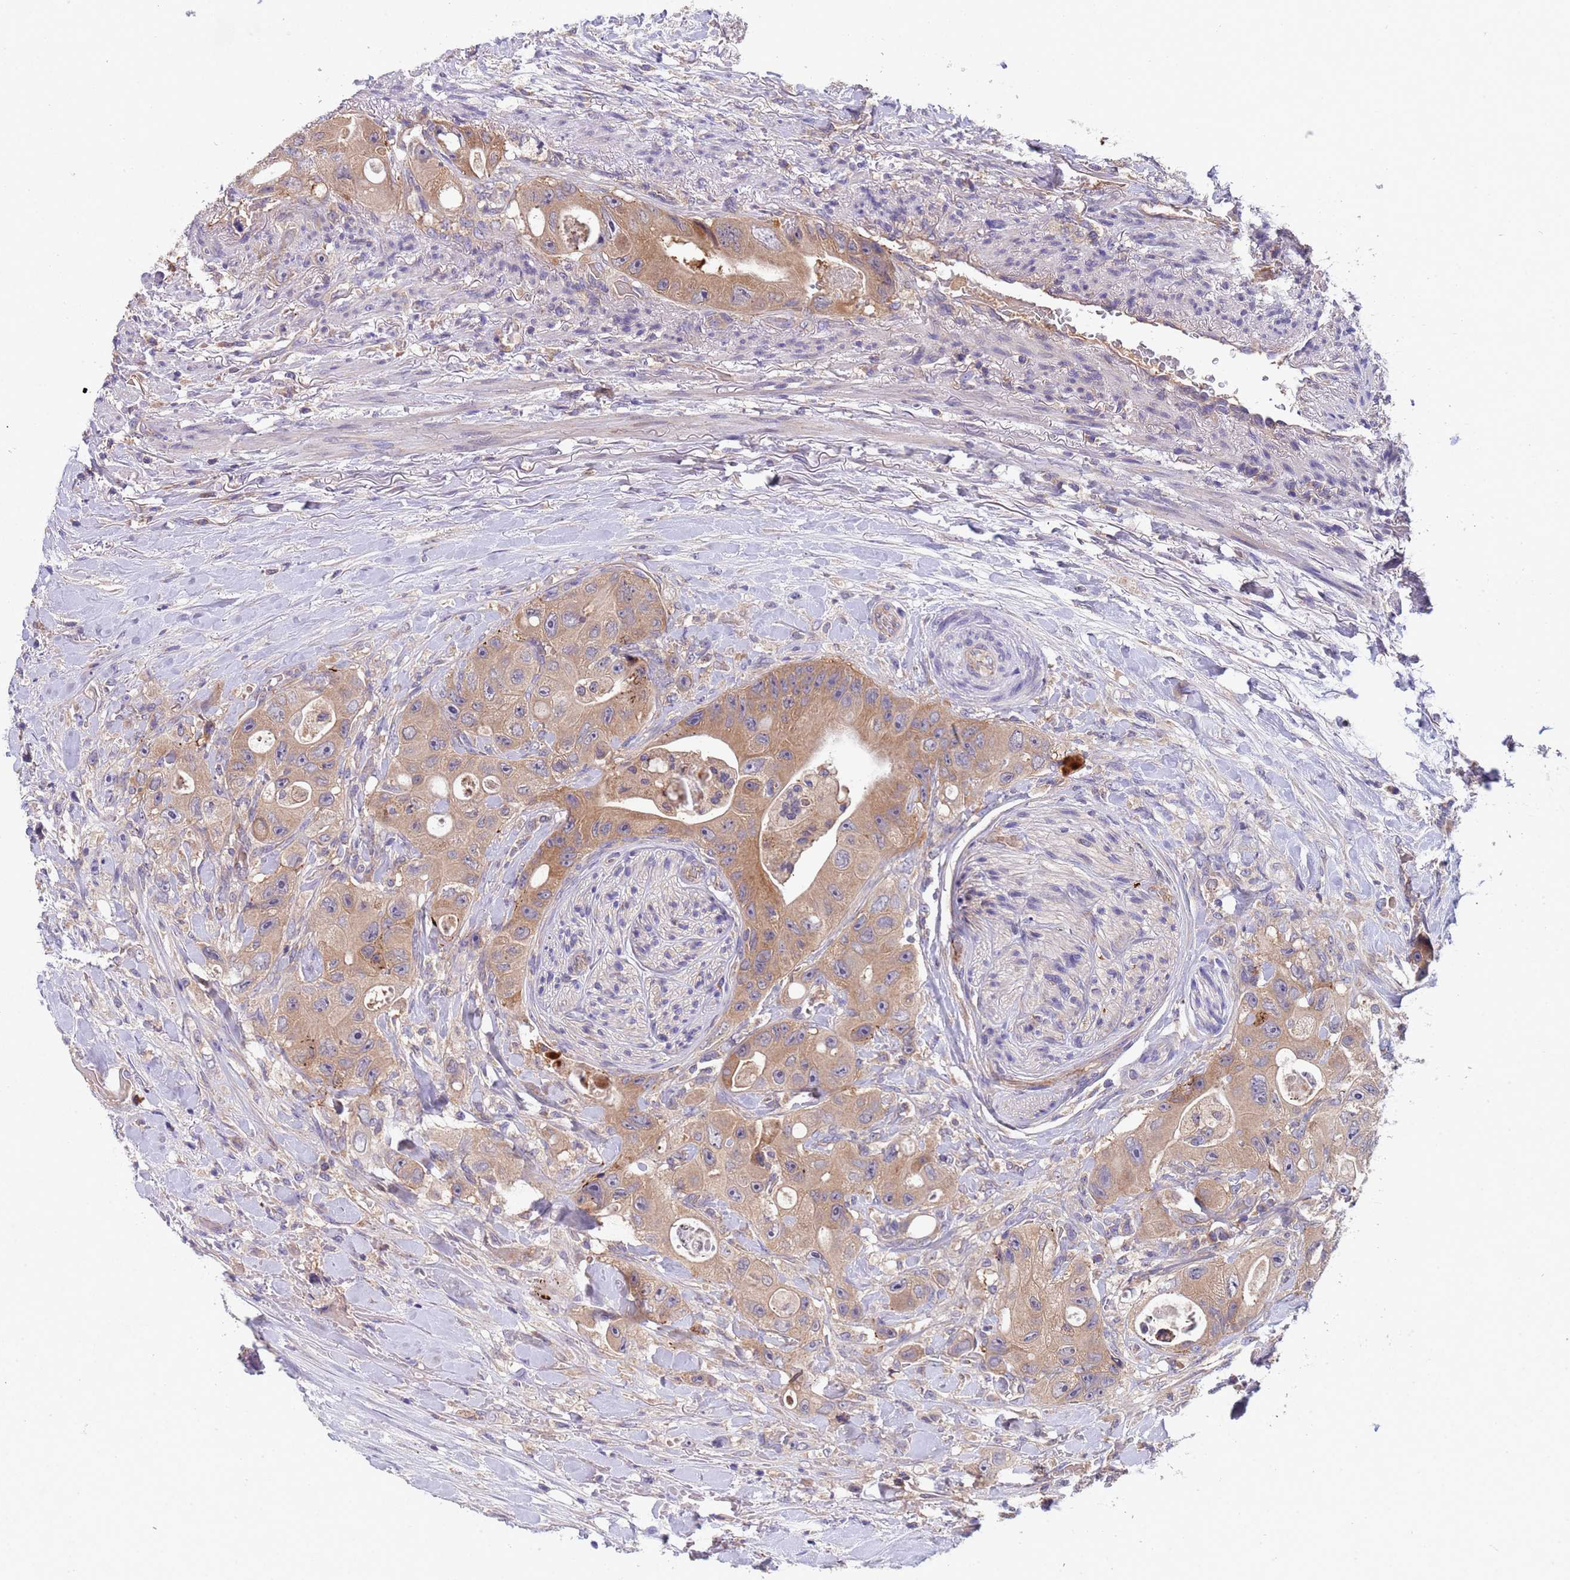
{"staining": {"intensity": "moderate", "quantity": ">75%", "location": "cytoplasmic/membranous"}, "tissue": "colorectal cancer", "cell_type": "Tumor cells", "image_type": "cancer", "snomed": [{"axis": "morphology", "description": "Adenocarcinoma, NOS"}, {"axis": "topography", "description": "Colon"}], "caption": "This micrograph displays immunohistochemistry (IHC) staining of adenocarcinoma (colorectal), with medium moderate cytoplasmic/membranous staining in about >75% of tumor cells.", "gene": "PARP16", "patient": {"sex": "female", "age": 46}}